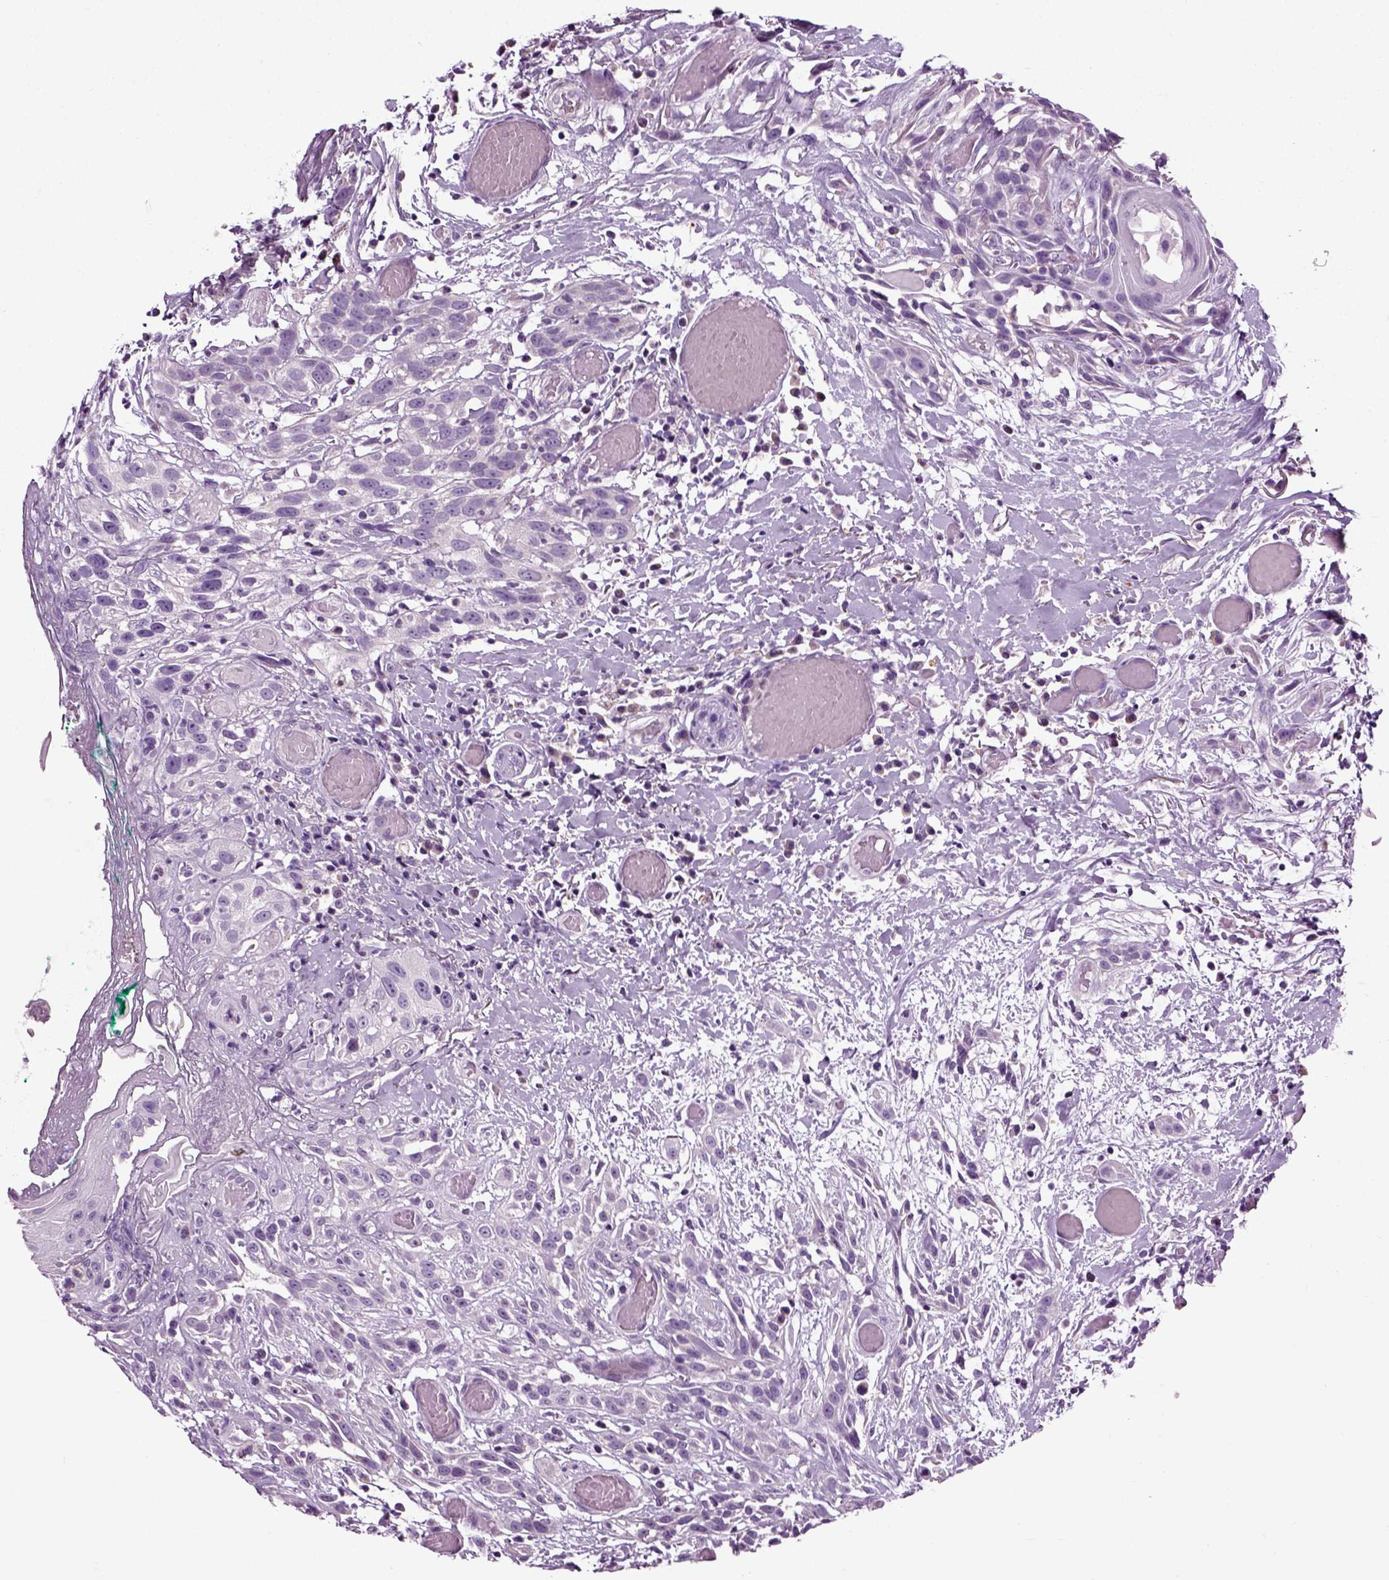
{"staining": {"intensity": "negative", "quantity": "none", "location": "none"}, "tissue": "head and neck cancer", "cell_type": "Tumor cells", "image_type": "cancer", "snomed": [{"axis": "morphology", "description": "Normal tissue, NOS"}, {"axis": "morphology", "description": "Squamous cell carcinoma, NOS"}, {"axis": "topography", "description": "Oral tissue"}, {"axis": "topography", "description": "Salivary gland"}, {"axis": "topography", "description": "Head-Neck"}], "caption": "Immunohistochemistry (IHC) of squamous cell carcinoma (head and neck) demonstrates no positivity in tumor cells. (DAB immunohistochemistry (IHC), high magnification).", "gene": "DNAH10", "patient": {"sex": "female", "age": 62}}